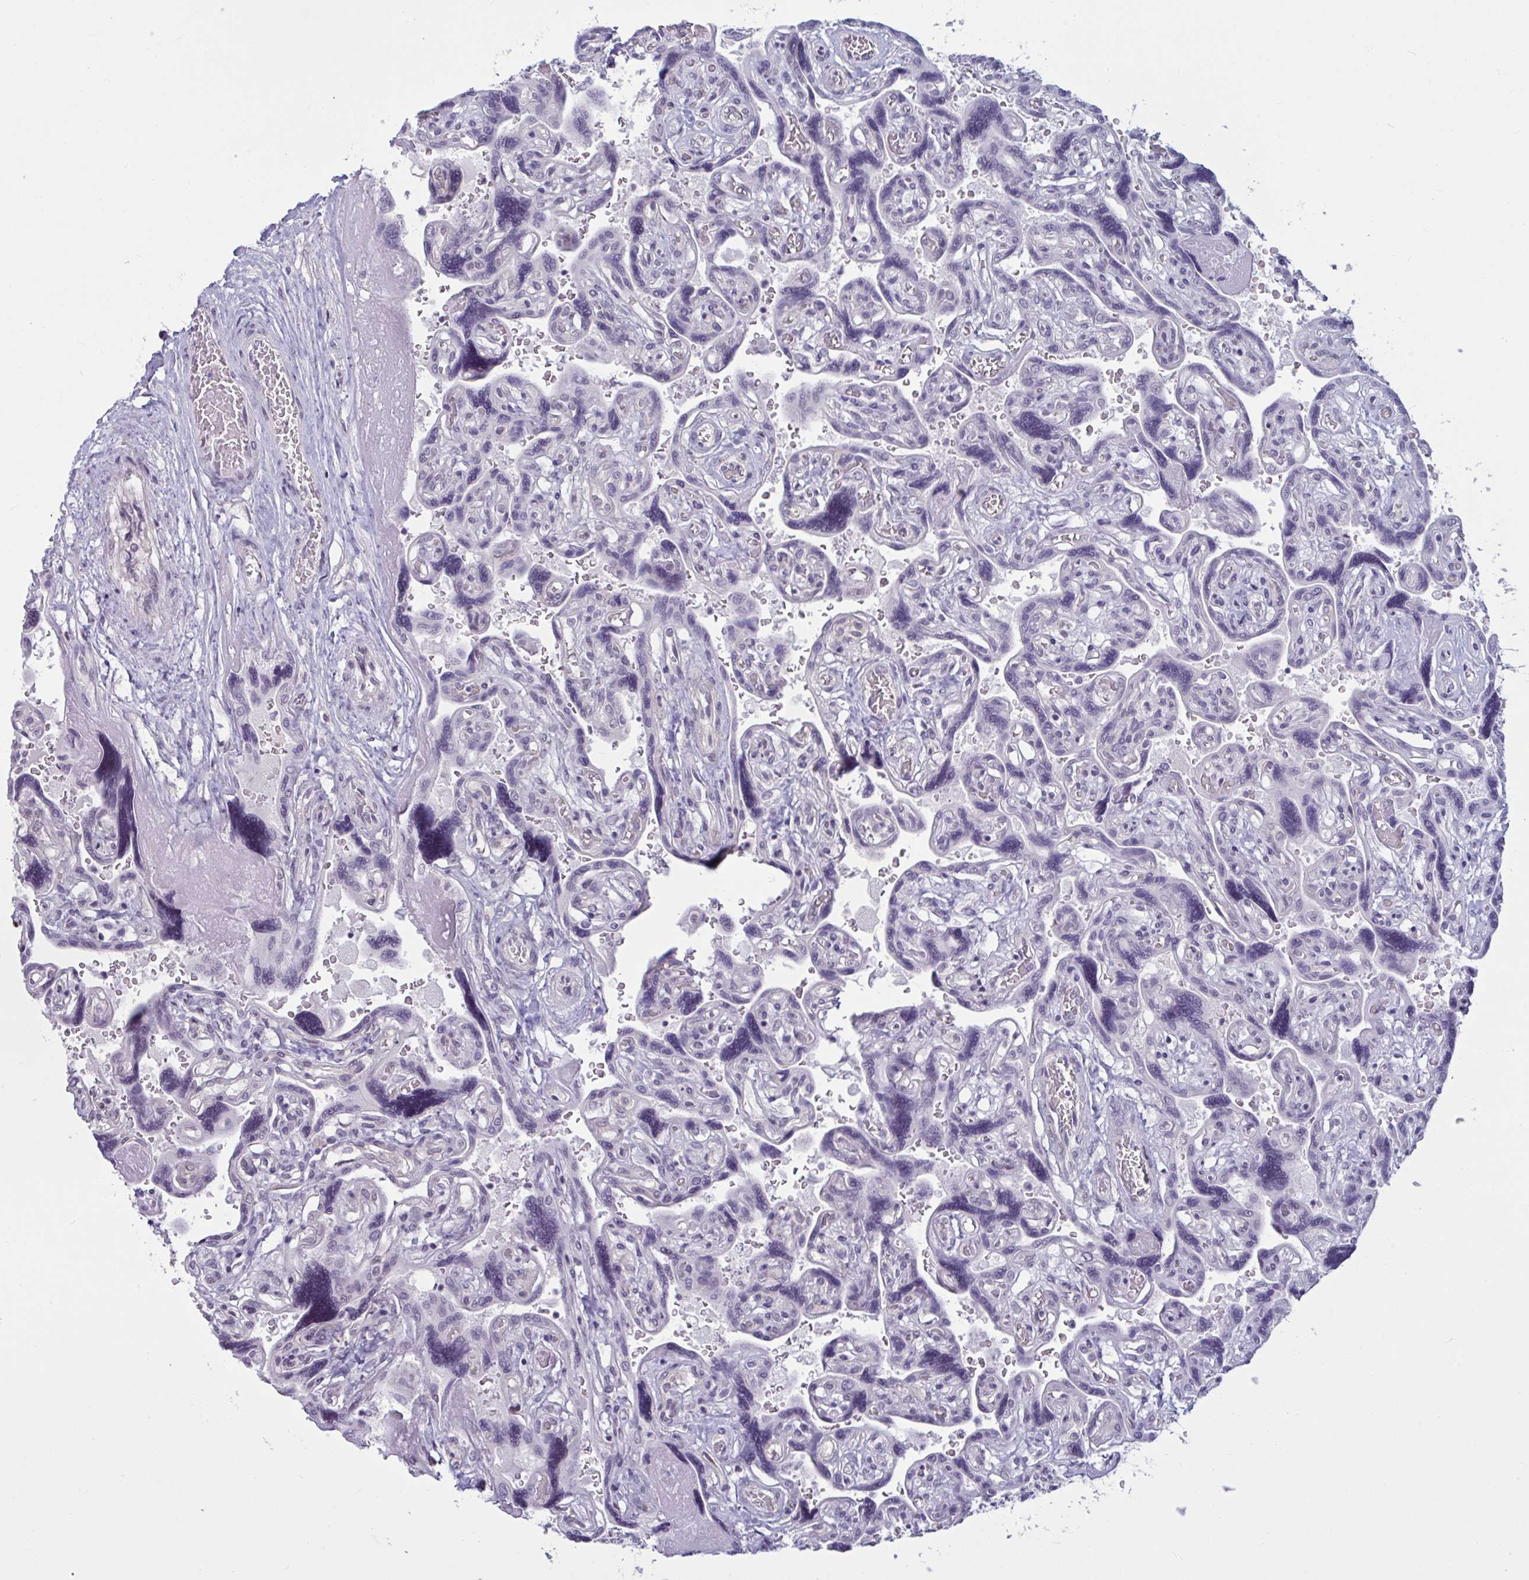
{"staining": {"intensity": "moderate", "quantity": ">75%", "location": "cytoplasmic/membranous"}, "tissue": "placenta", "cell_type": "Decidual cells", "image_type": "normal", "snomed": [{"axis": "morphology", "description": "Normal tissue, NOS"}, {"axis": "topography", "description": "Placenta"}], "caption": "Immunohistochemistry micrograph of unremarkable human placenta stained for a protein (brown), which reveals medium levels of moderate cytoplasmic/membranous expression in approximately >75% of decidual cells.", "gene": "TBC1D4", "patient": {"sex": "female", "age": 32}}